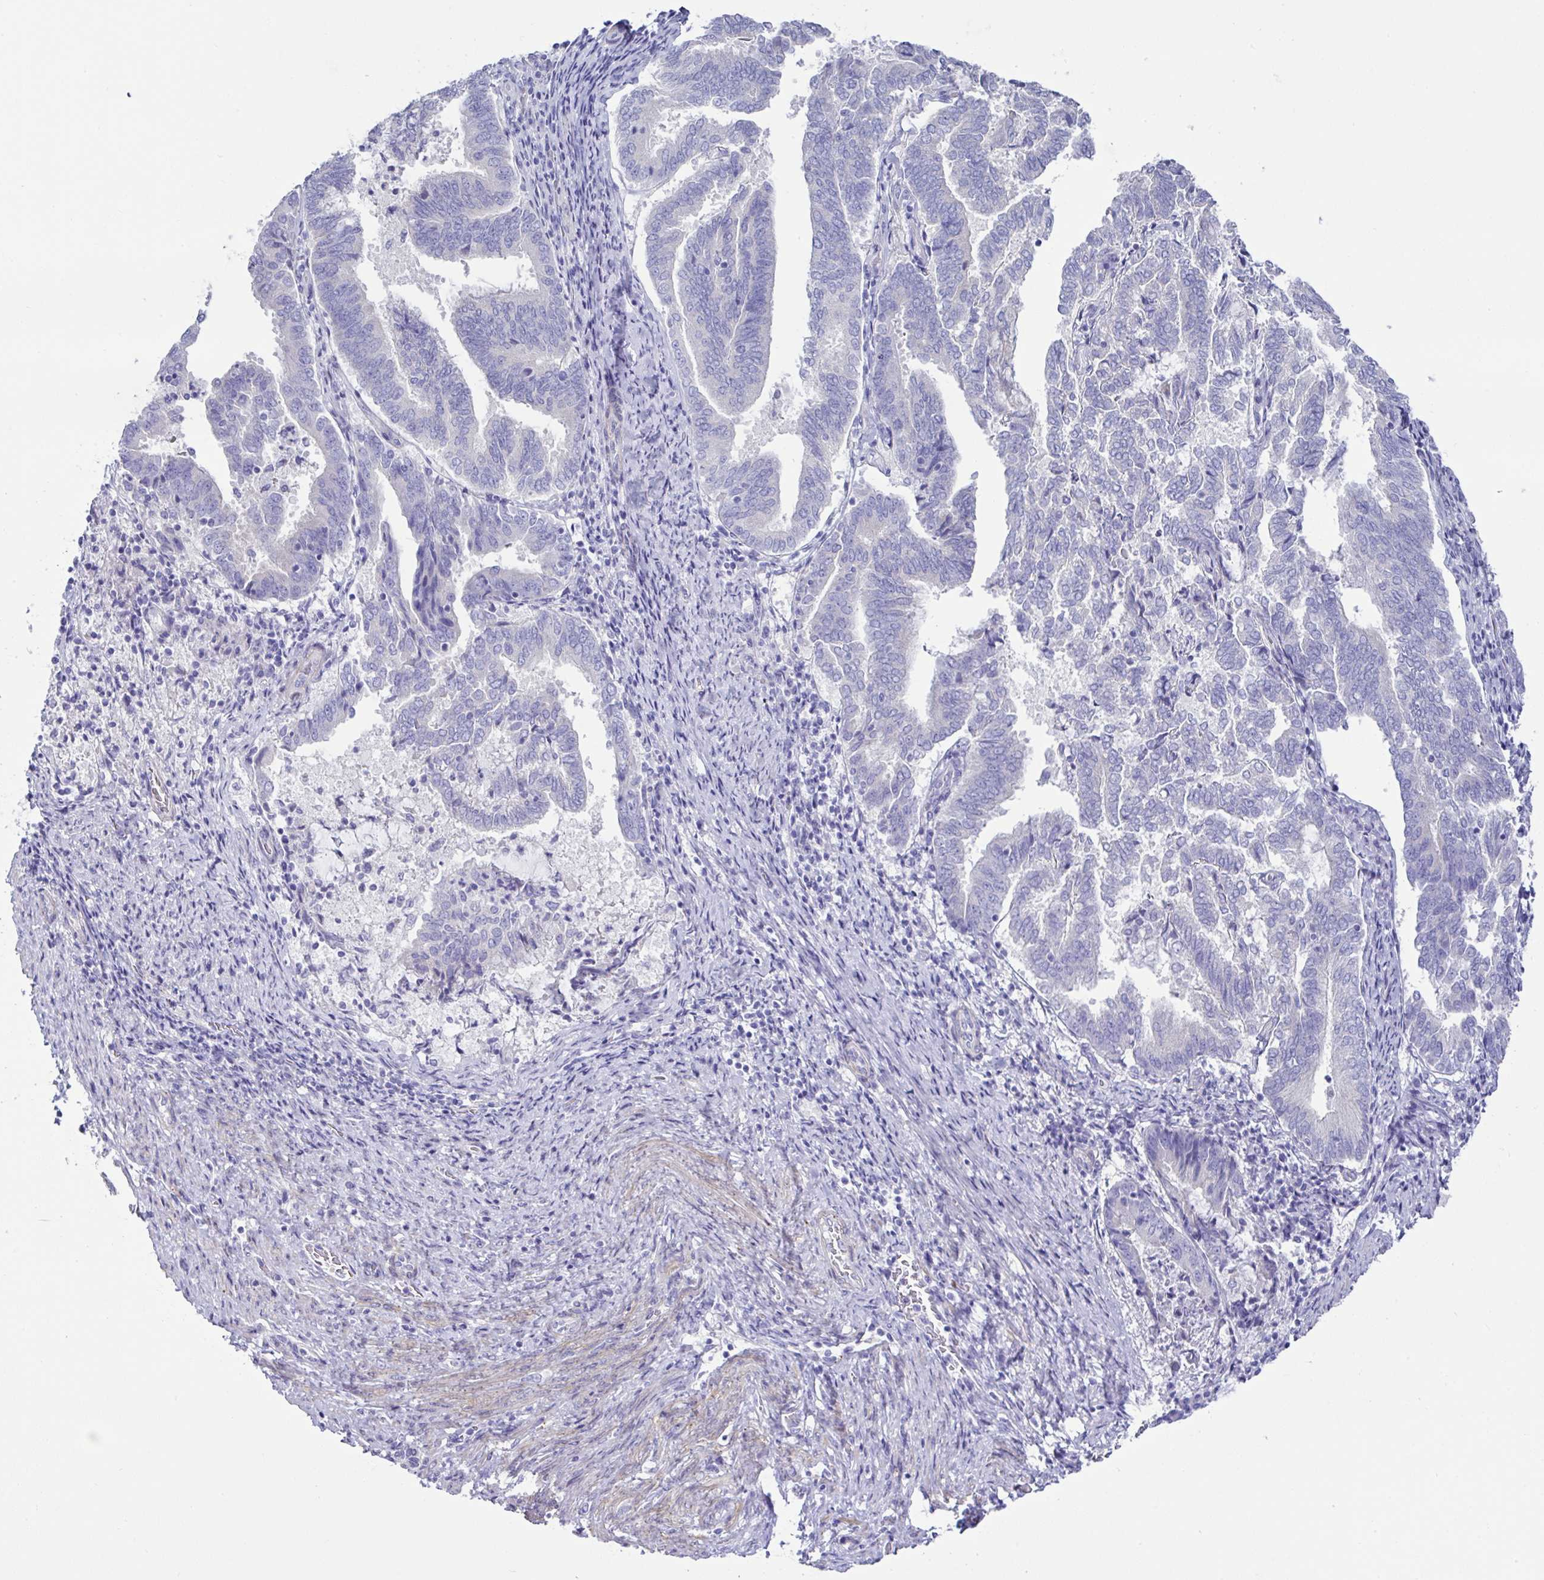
{"staining": {"intensity": "negative", "quantity": "none", "location": "none"}, "tissue": "endometrial cancer", "cell_type": "Tumor cells", "image_type": "cancer", "snomed": [{"axis": "morphology", "description": "Adenocarcinoma, NOS"}, {"axis": "topography", "description": "Endometrium"}], "caption": "DAB (3,3'-diaminobenzidine) immunohistochemical staining of endometrial cancer shows no significant staining in tumor cells.", "gene": "MED11", "patient": {"sex": "female", "age": 80}}